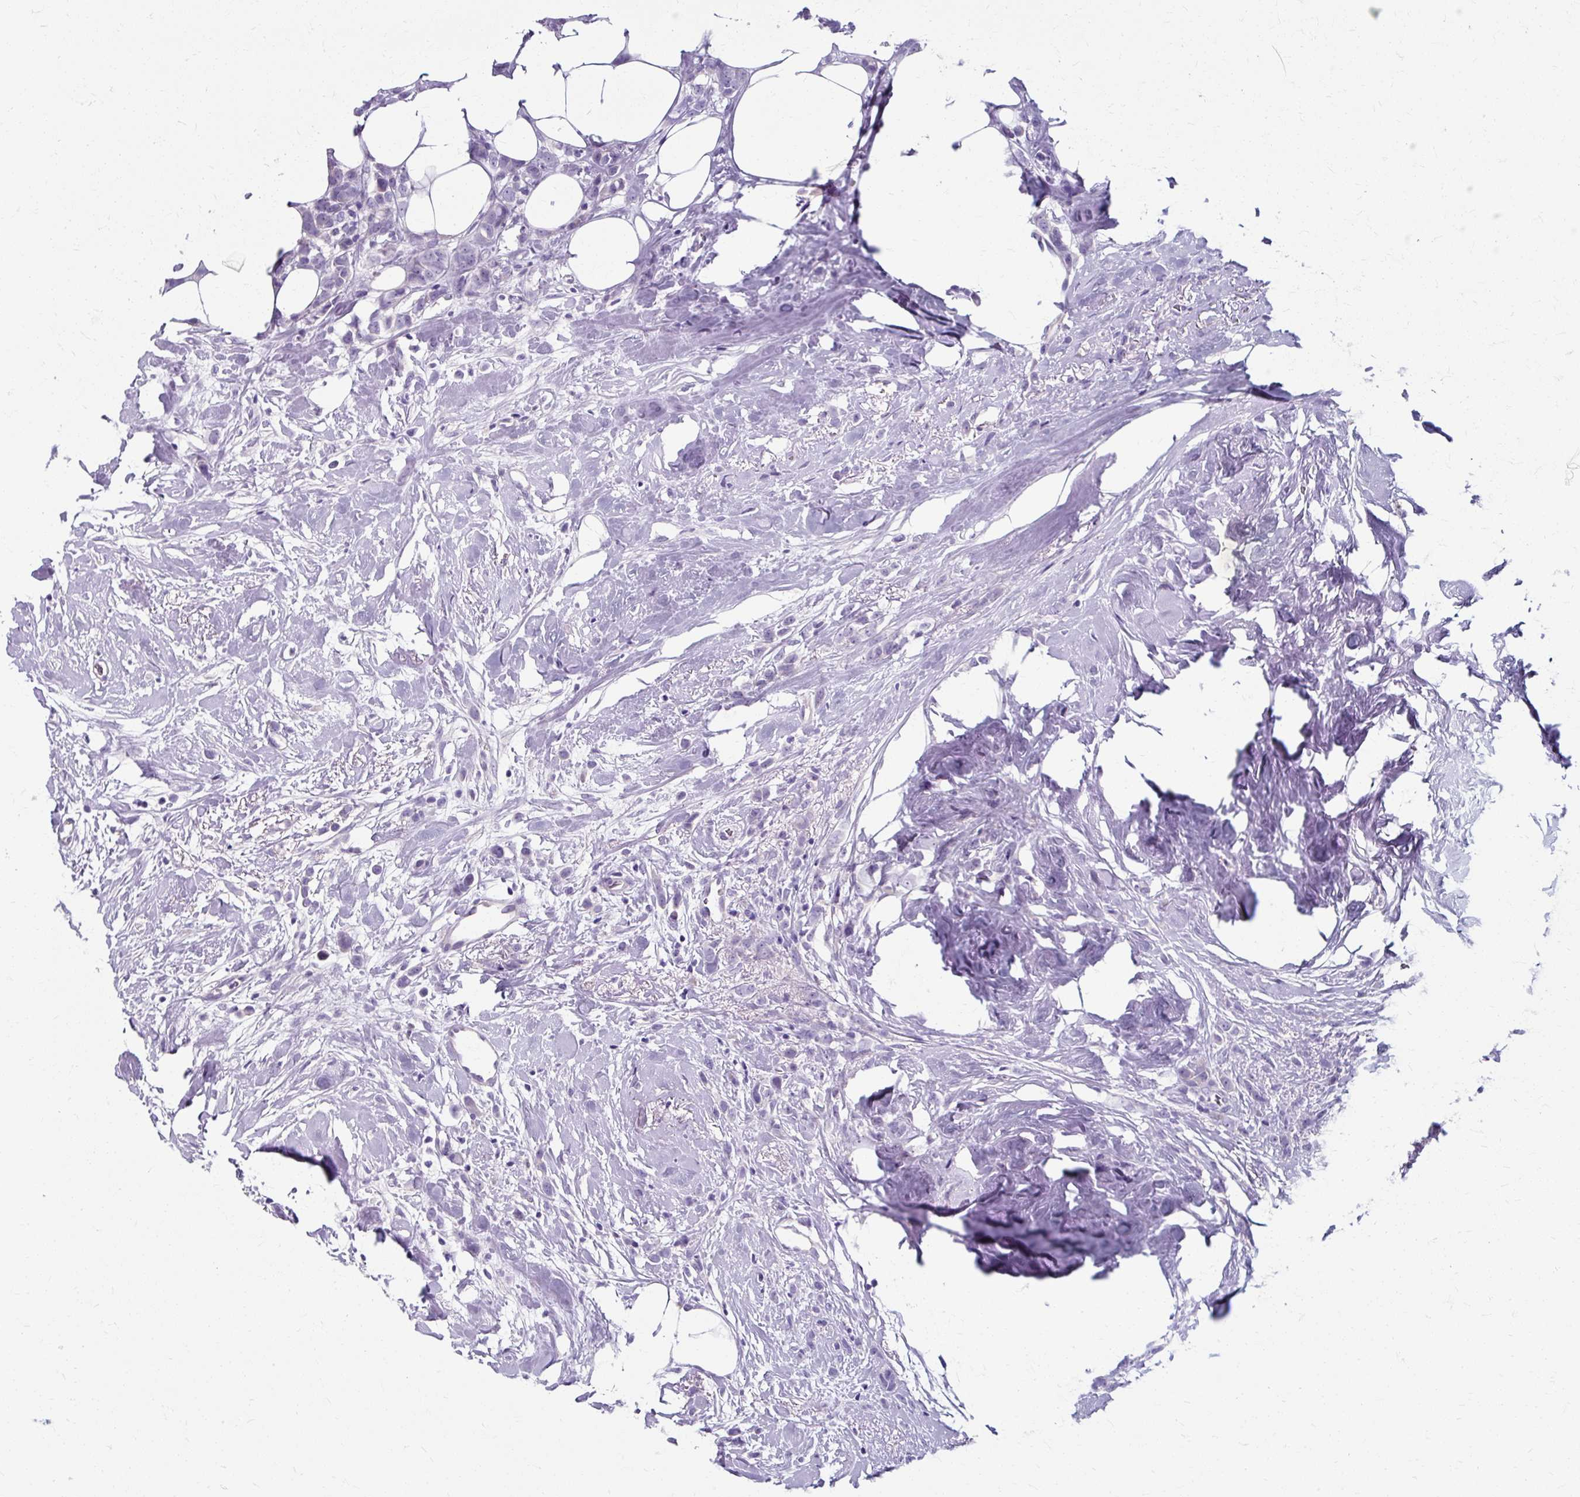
{"staining": {"intensity": "negative", "quantity": "none", "location": "none"}, "tissue": "breast cancer", "cell_type": "Tumor cells", "image_type": "cancer", "snomed": [{"axis": "morphology", "description": "Duct carcinoma"}, {"axis": "topography", "description": "Breast"}], "caption": "This is an IHC image of breast infiltrating ductal carcinoma. There is no positivity in tumor cells.", "gene": "ZNF555", "patient": {"sex": "female", "age": 80}}